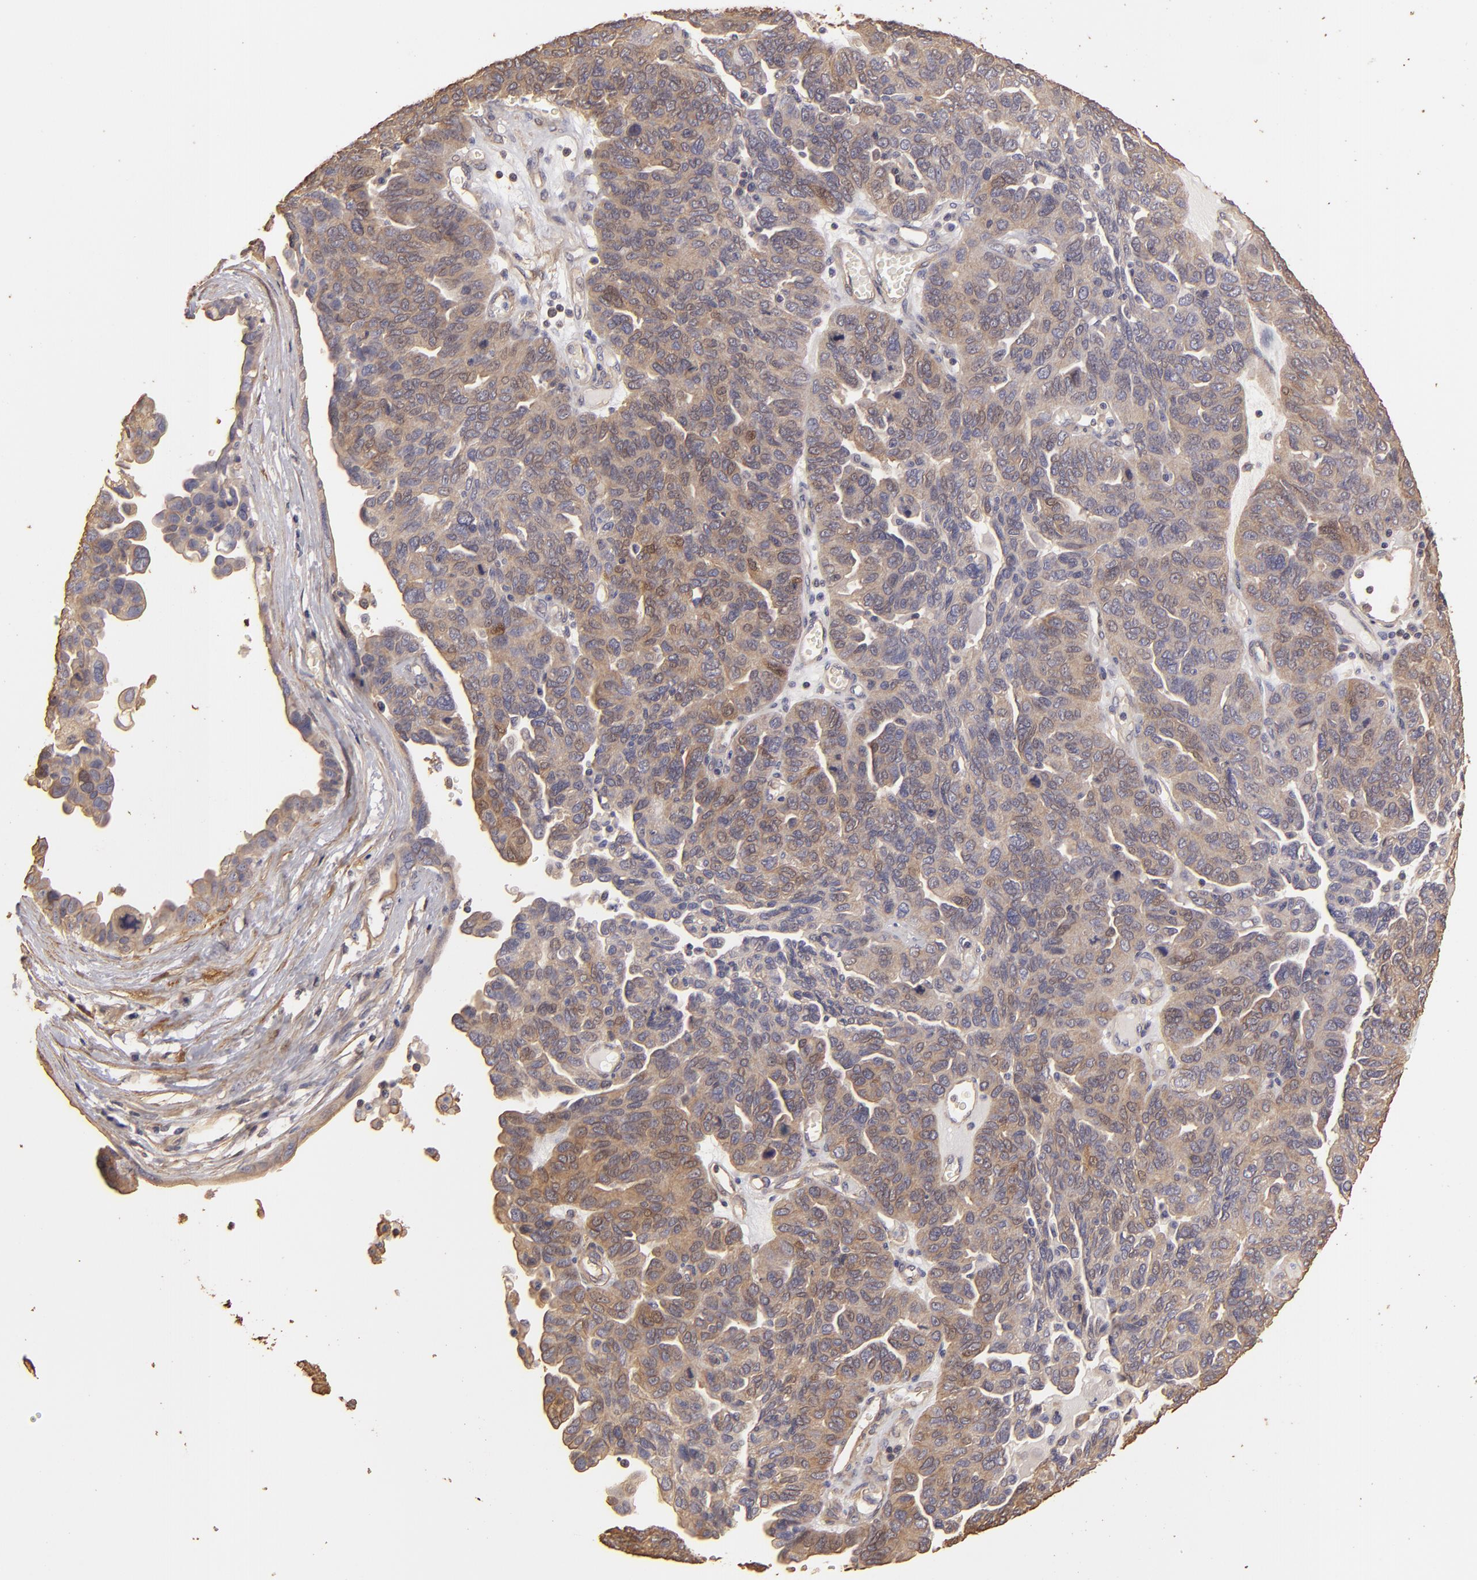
{"staining": {"intensity": "weak", "quantity": ">75%", "location": "cytoplasmic/membranous"}, "tissue": "ovarian cancer", "cell_type": "Tumor cells", "image_type": "cancer", "snomed": [{"axis": "morphology", "description": "Cystadenocarcinoma, serous, NOS"}, {"axis": "topography", "description": "Ovary"}], "caption": "A low amount of weak cytoplasmic/membranous expression is present in about >75% of tumor cells in serous cystadenocarcinoma (ovarian) tissue.", "gene": "HSPB6", "patient": {"sex": "female", "age": 64}}